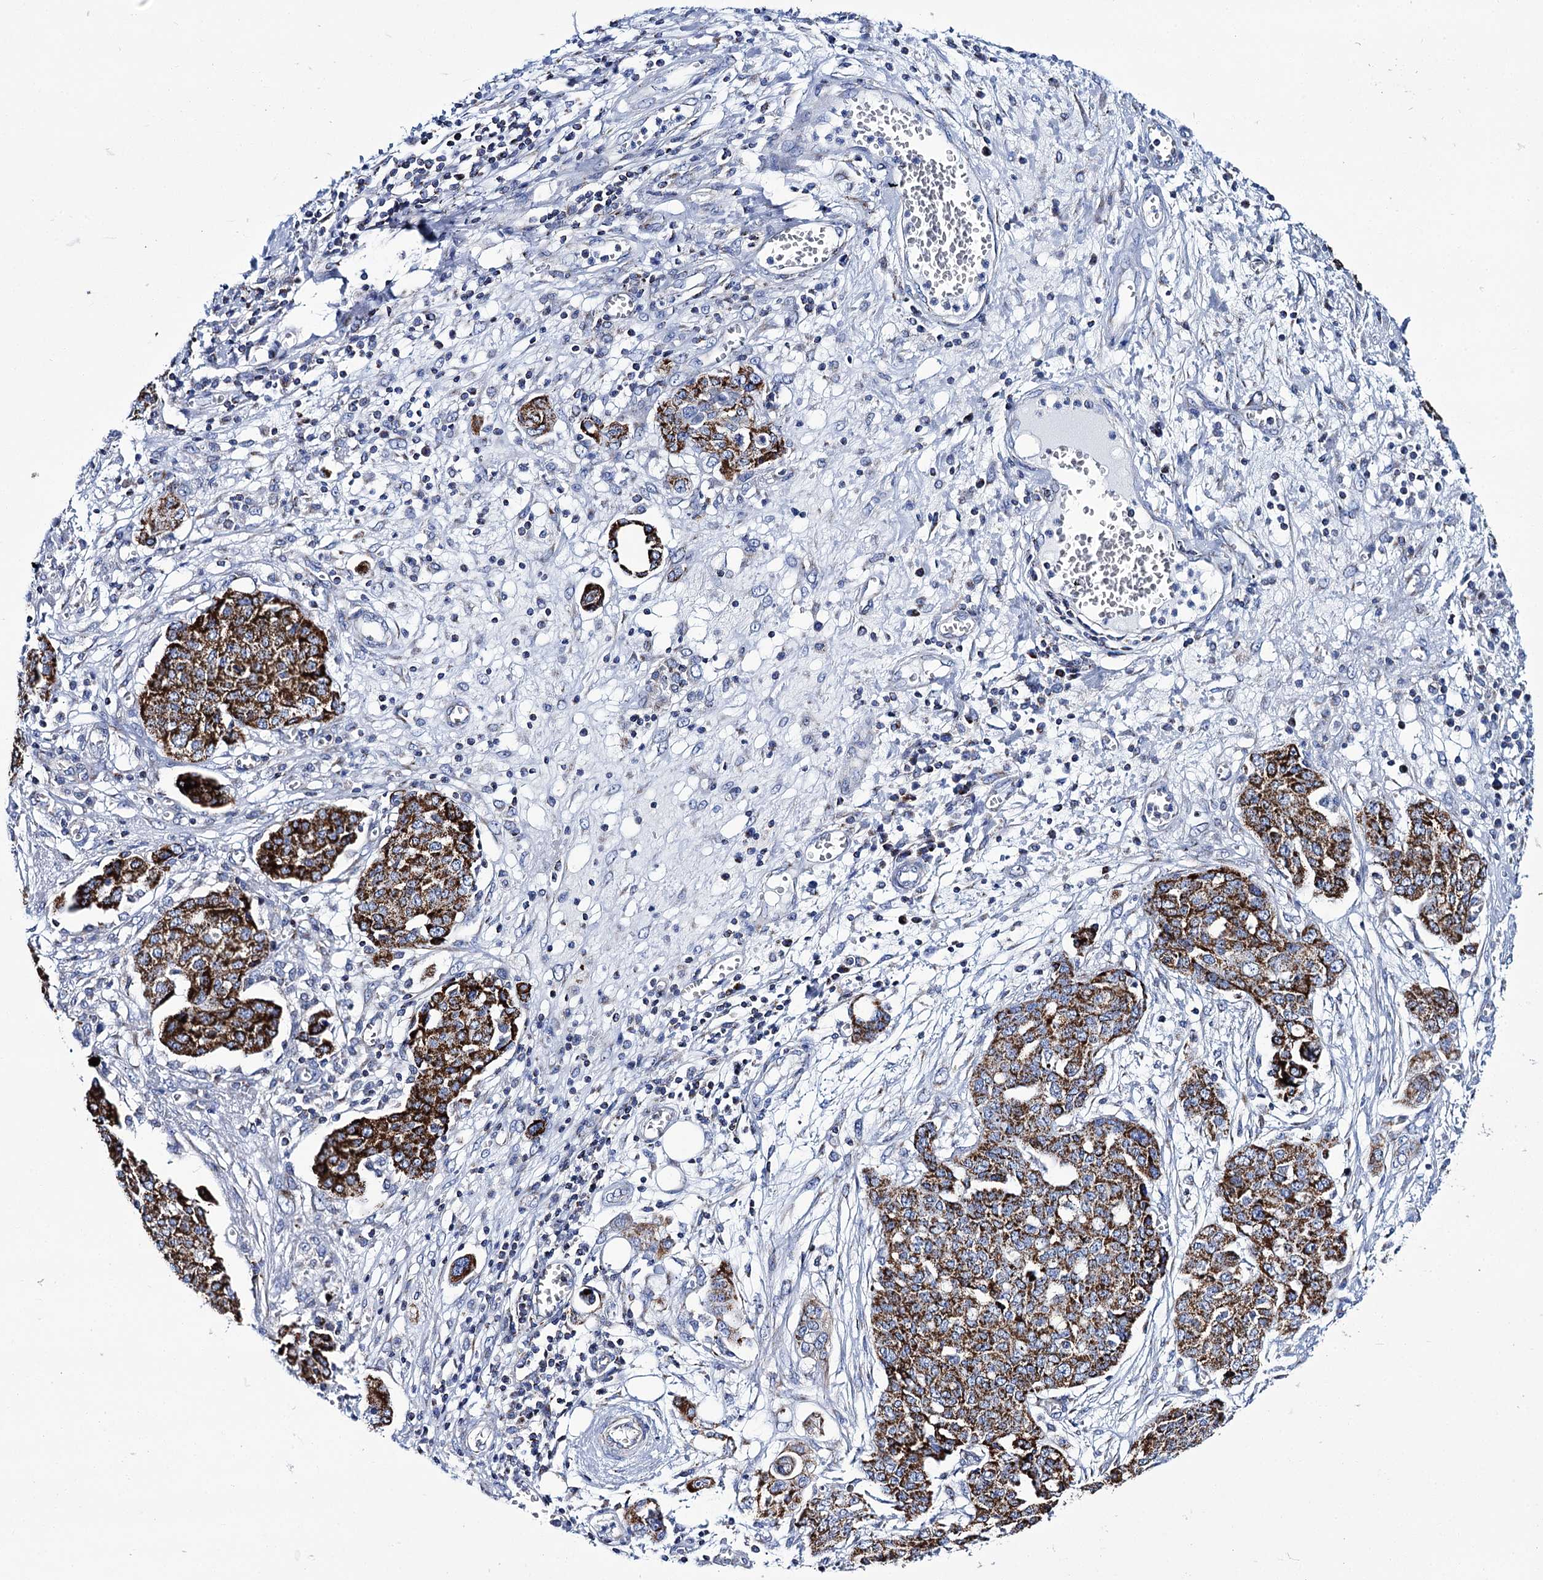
{"staining": {"intensity": "strong", "quantity": ">75%", "location": "cytoplasmic/membranous"}, "tissue": "ovarian cancer", "cell_type": "Tumor cells", "image_type": "cancer", "snomed": [{"axis": "morphology", "description": "Cystadenocarcinoma, serous, NOS"}, {"axis": "topography", "description": "Soft tissue"}, {"axis": "topography", "description": "Ovary"}], "caption": "A high amount of strong cytoplasmic/membranous staining is present in about >75% of tumor cells in serous cystadenocarcinoma (ovarian) tissue. The staining was performed using DAB, with brown indicating positive protein expression. Nuclei are stained blue with hematoxylin.", "gene": "UBASH3B", "patient": {"sex": "female", "age": 57}}